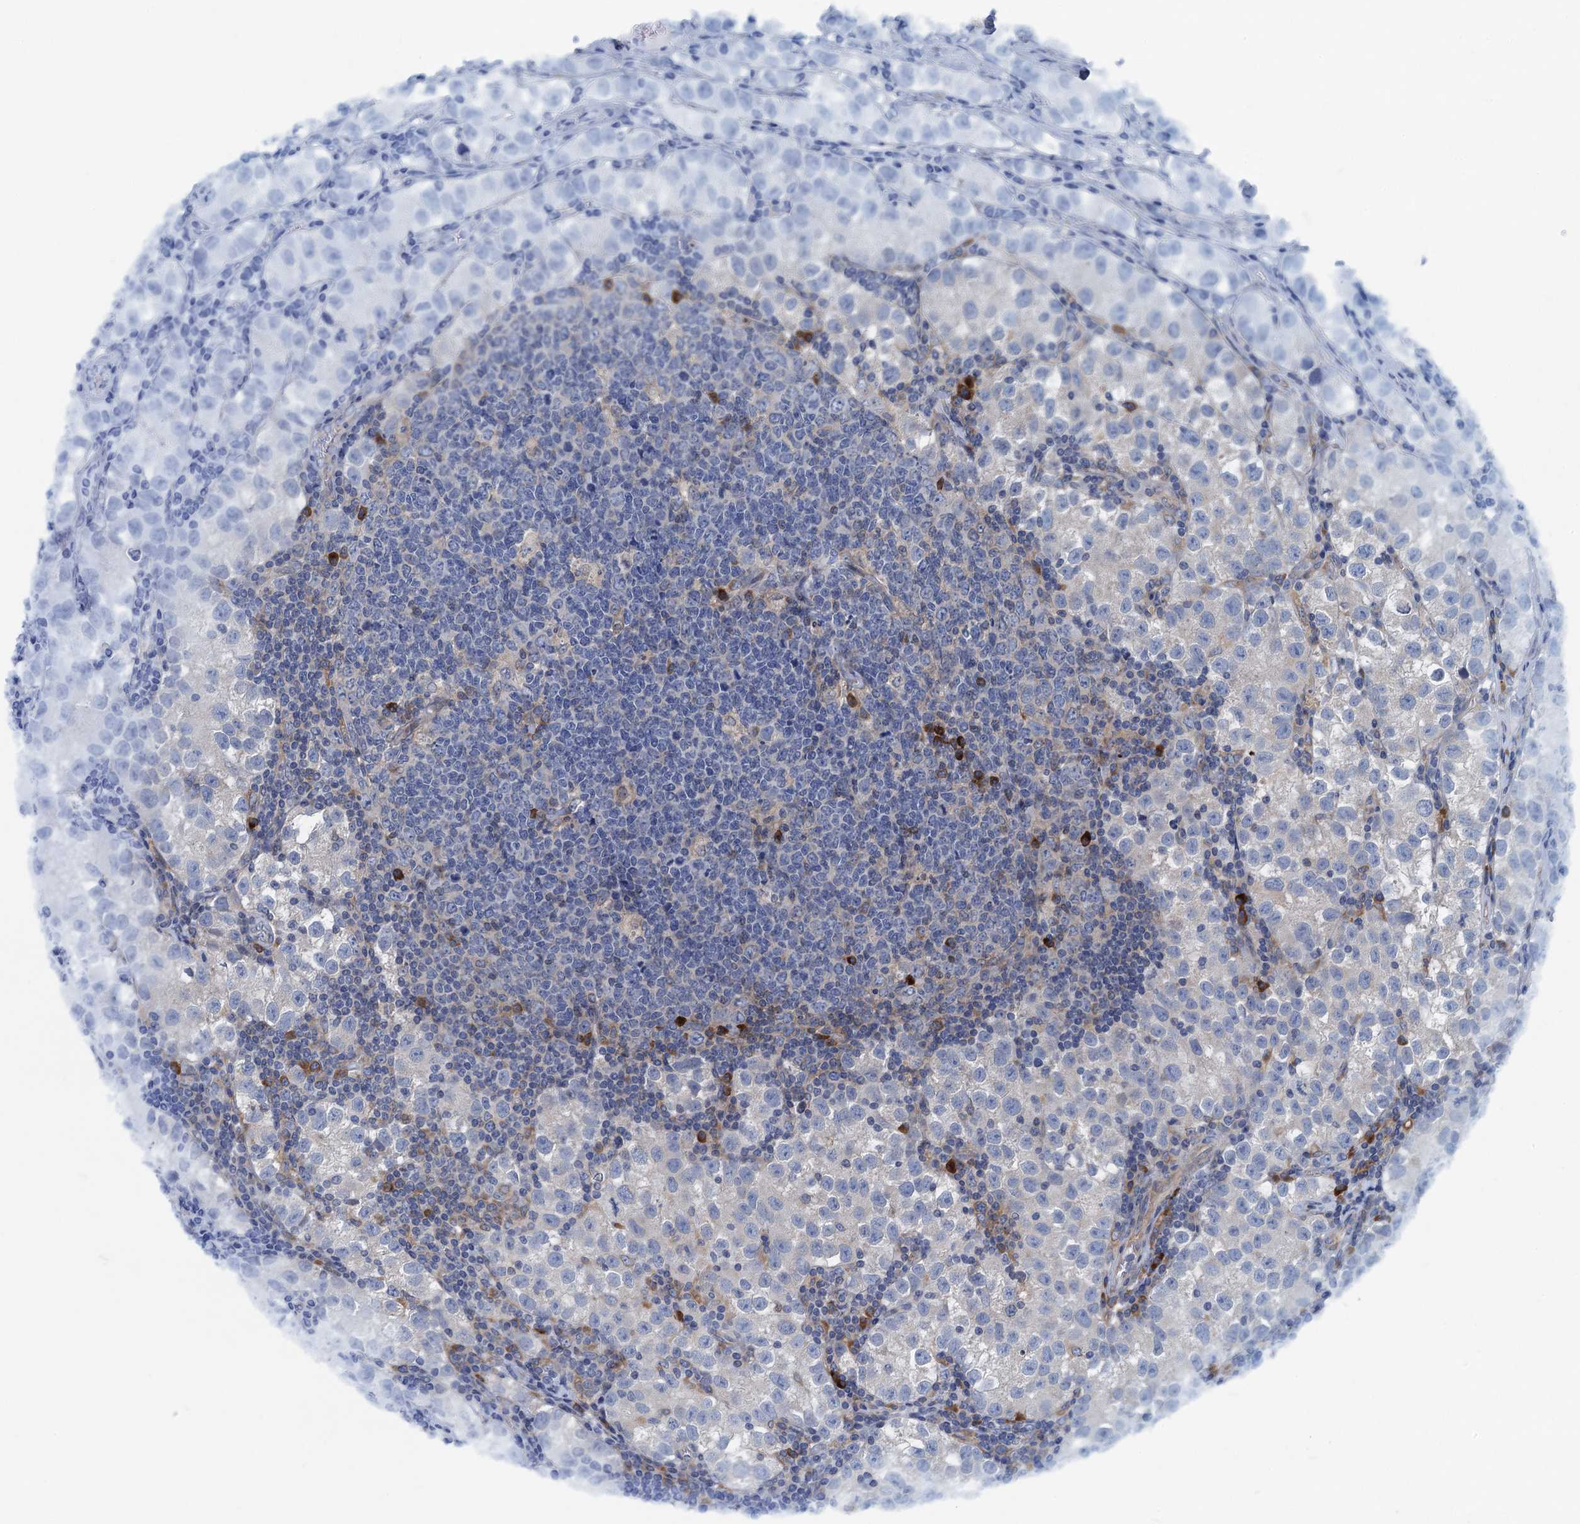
{"staining": {"intensity": "negative", "quantity": "none", "location": "none"}, "tissue": "testis cancer", "cell_type": "Tumor cells", "image_type": "cancer", "snomed": [{"axis": "morphology", "description": "Seminoma, NOS"}, {"axis": "morphology", "description": "Carcinoma, Embryonal, NOS"}, {"axis": "topography", "description": "Testis"}], "caption": "A micrograph of human seminoma (testis) is negative for staining in tumor cells.", "gene": "MYDGF", "patient": {"sex": "male", "age": 43}}